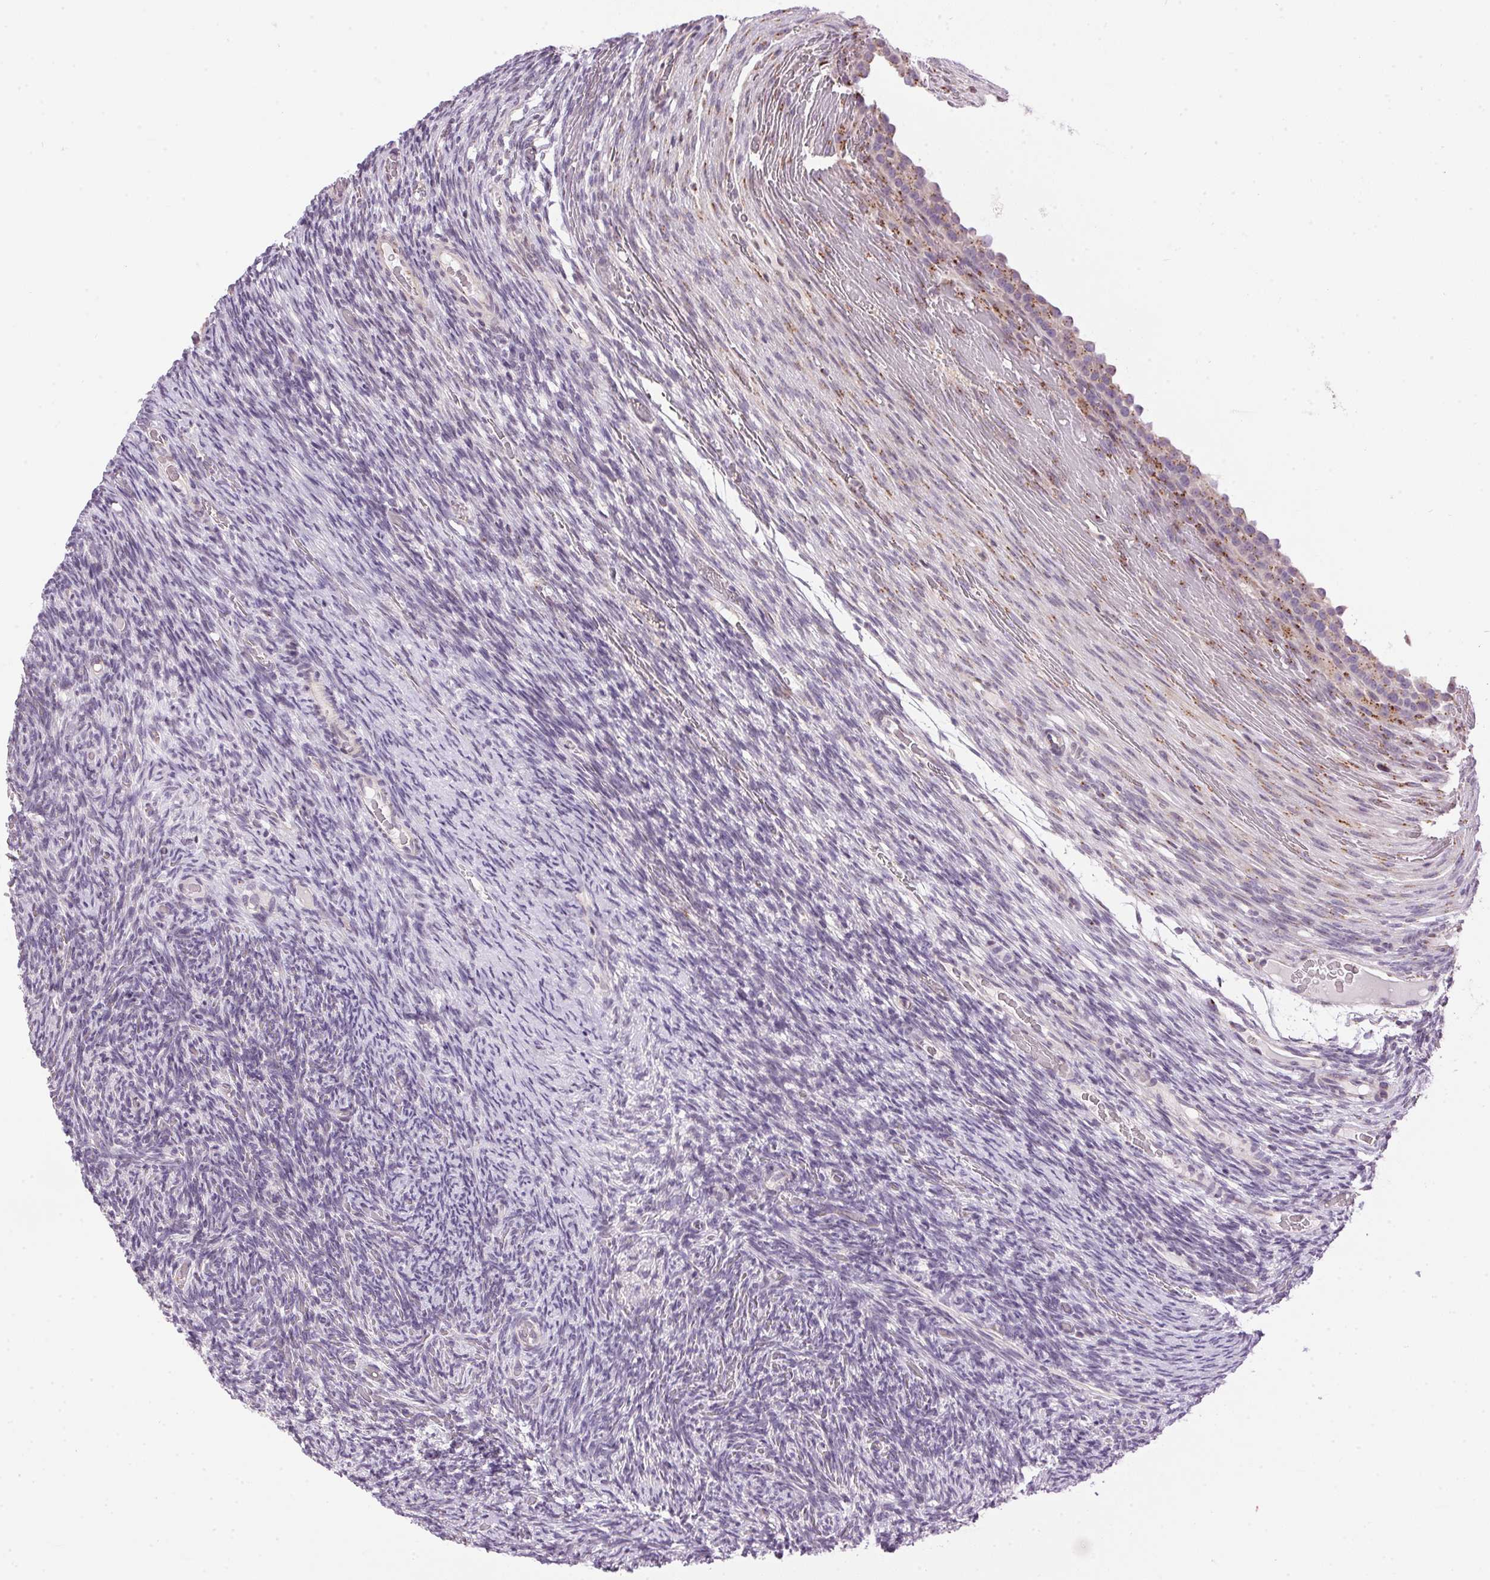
{"staining": {"intensity": "negative", "quantity": "none", "location": "none"}, "tissue": "ovary", "cell_type": "Ovarian stroma cells", "image_type": "normal", "snomed": [{"axis": "morphology", "description": "Normal tissue, NOS"}, {"axis": "topography", "description": "Ovary"}], "caption": "The histopathology image exhibits no significant positivity in ovarian stroma cells of ovary.", "gene": "GOLPH3", "patient": {"sex": "female", "age": 34}}